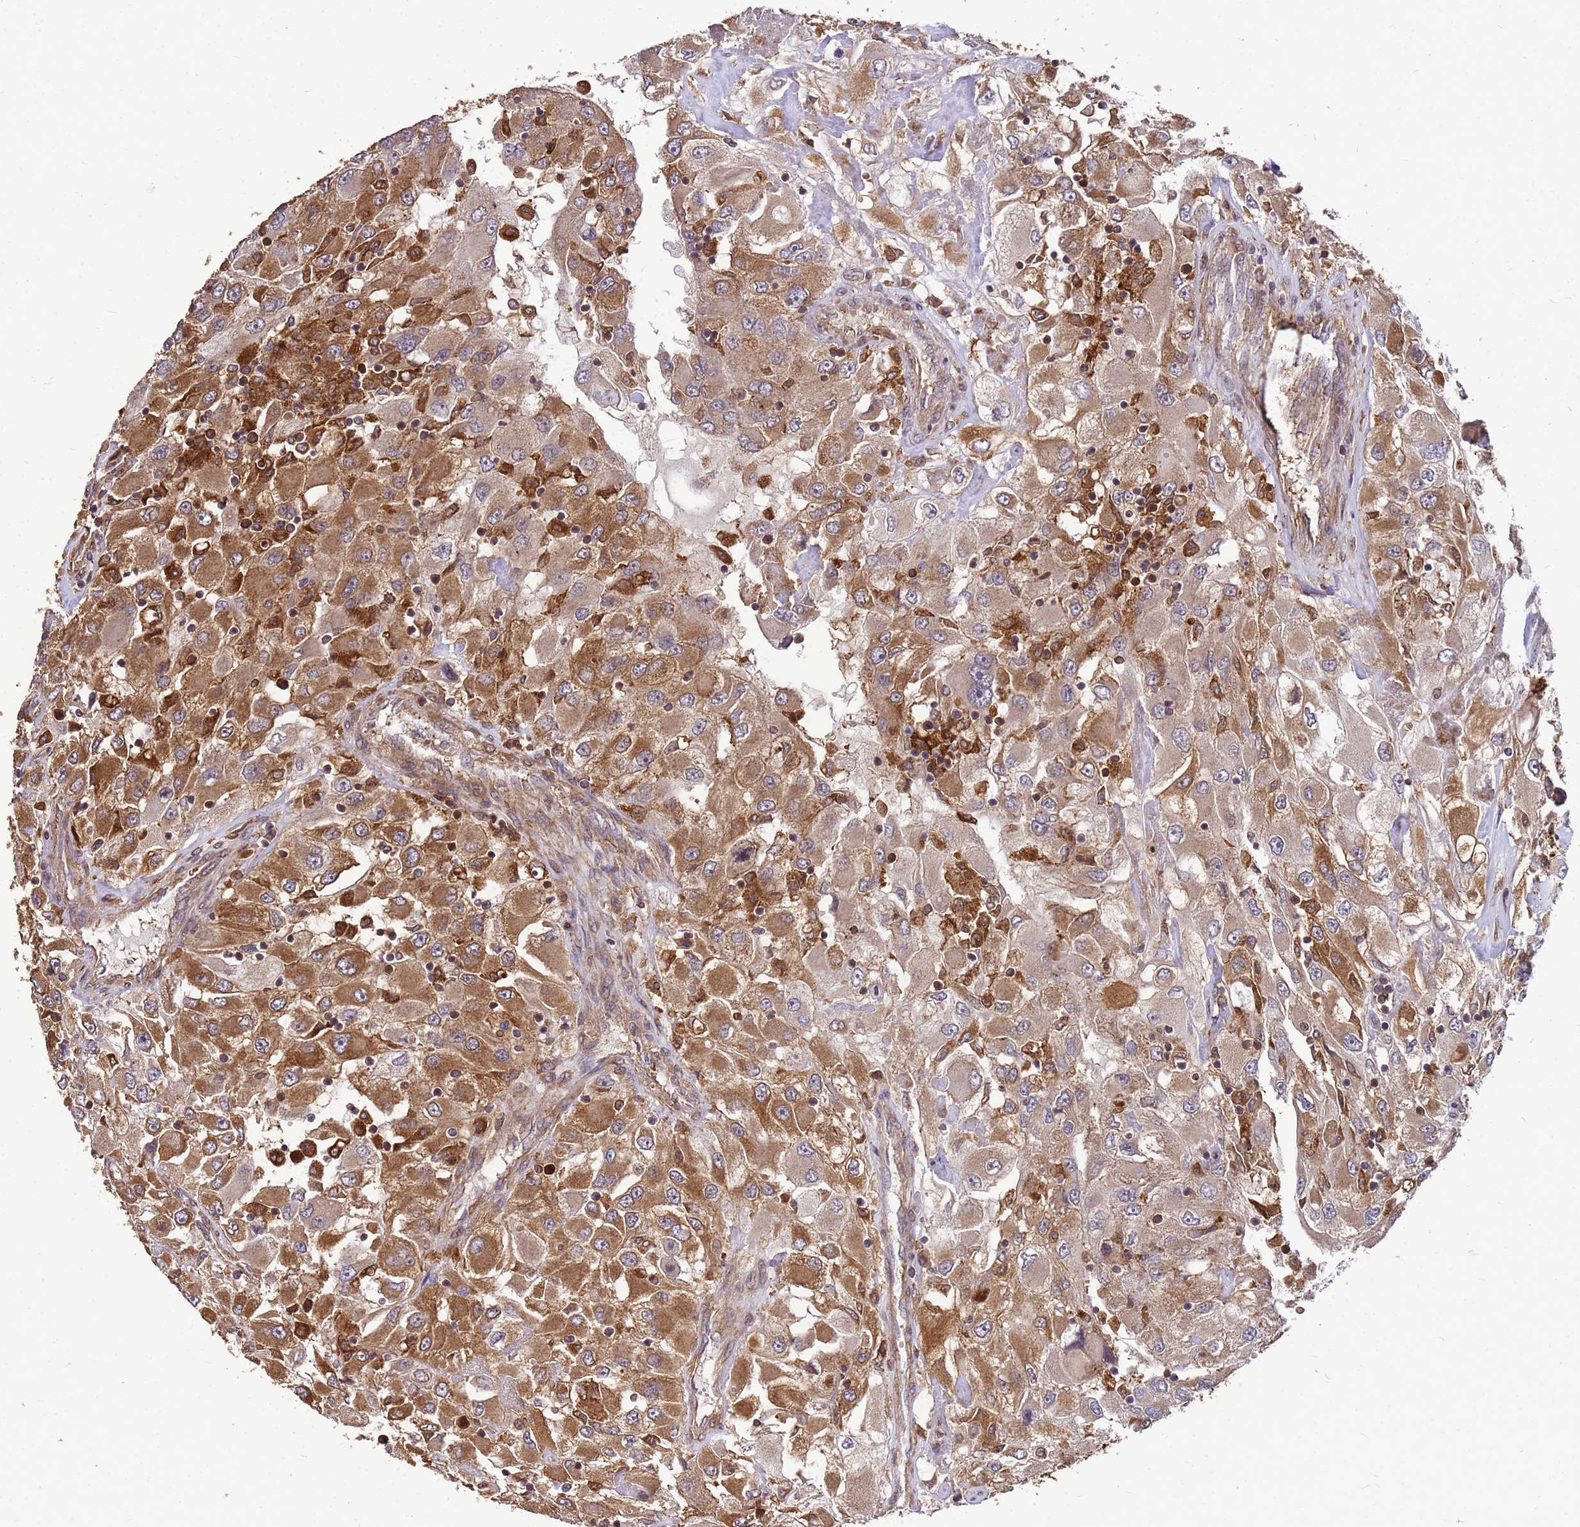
{"staining": {"intensity": "moderate", "quantity": ">75%", "location": "cytoplasmic/membranous"}, "tissue": "renal cancer", "cell_type": "Tumor cells", "image_type": "cancer", "snomed": [{"axis": "morphology", "description": "Adenocarcinoma, NOS"}, {"axis": "topography", "description": "Kidney"}], "caption": "IHC photomicrograph of adenocarcinoma (renal) stained for a protein (brown), which shows medium levels of moderate cytoplasmic/membranous expression in about >75% of tumor cells.", "gene": "ZNF618", "patient": {"sex": "female", "age": 52}}